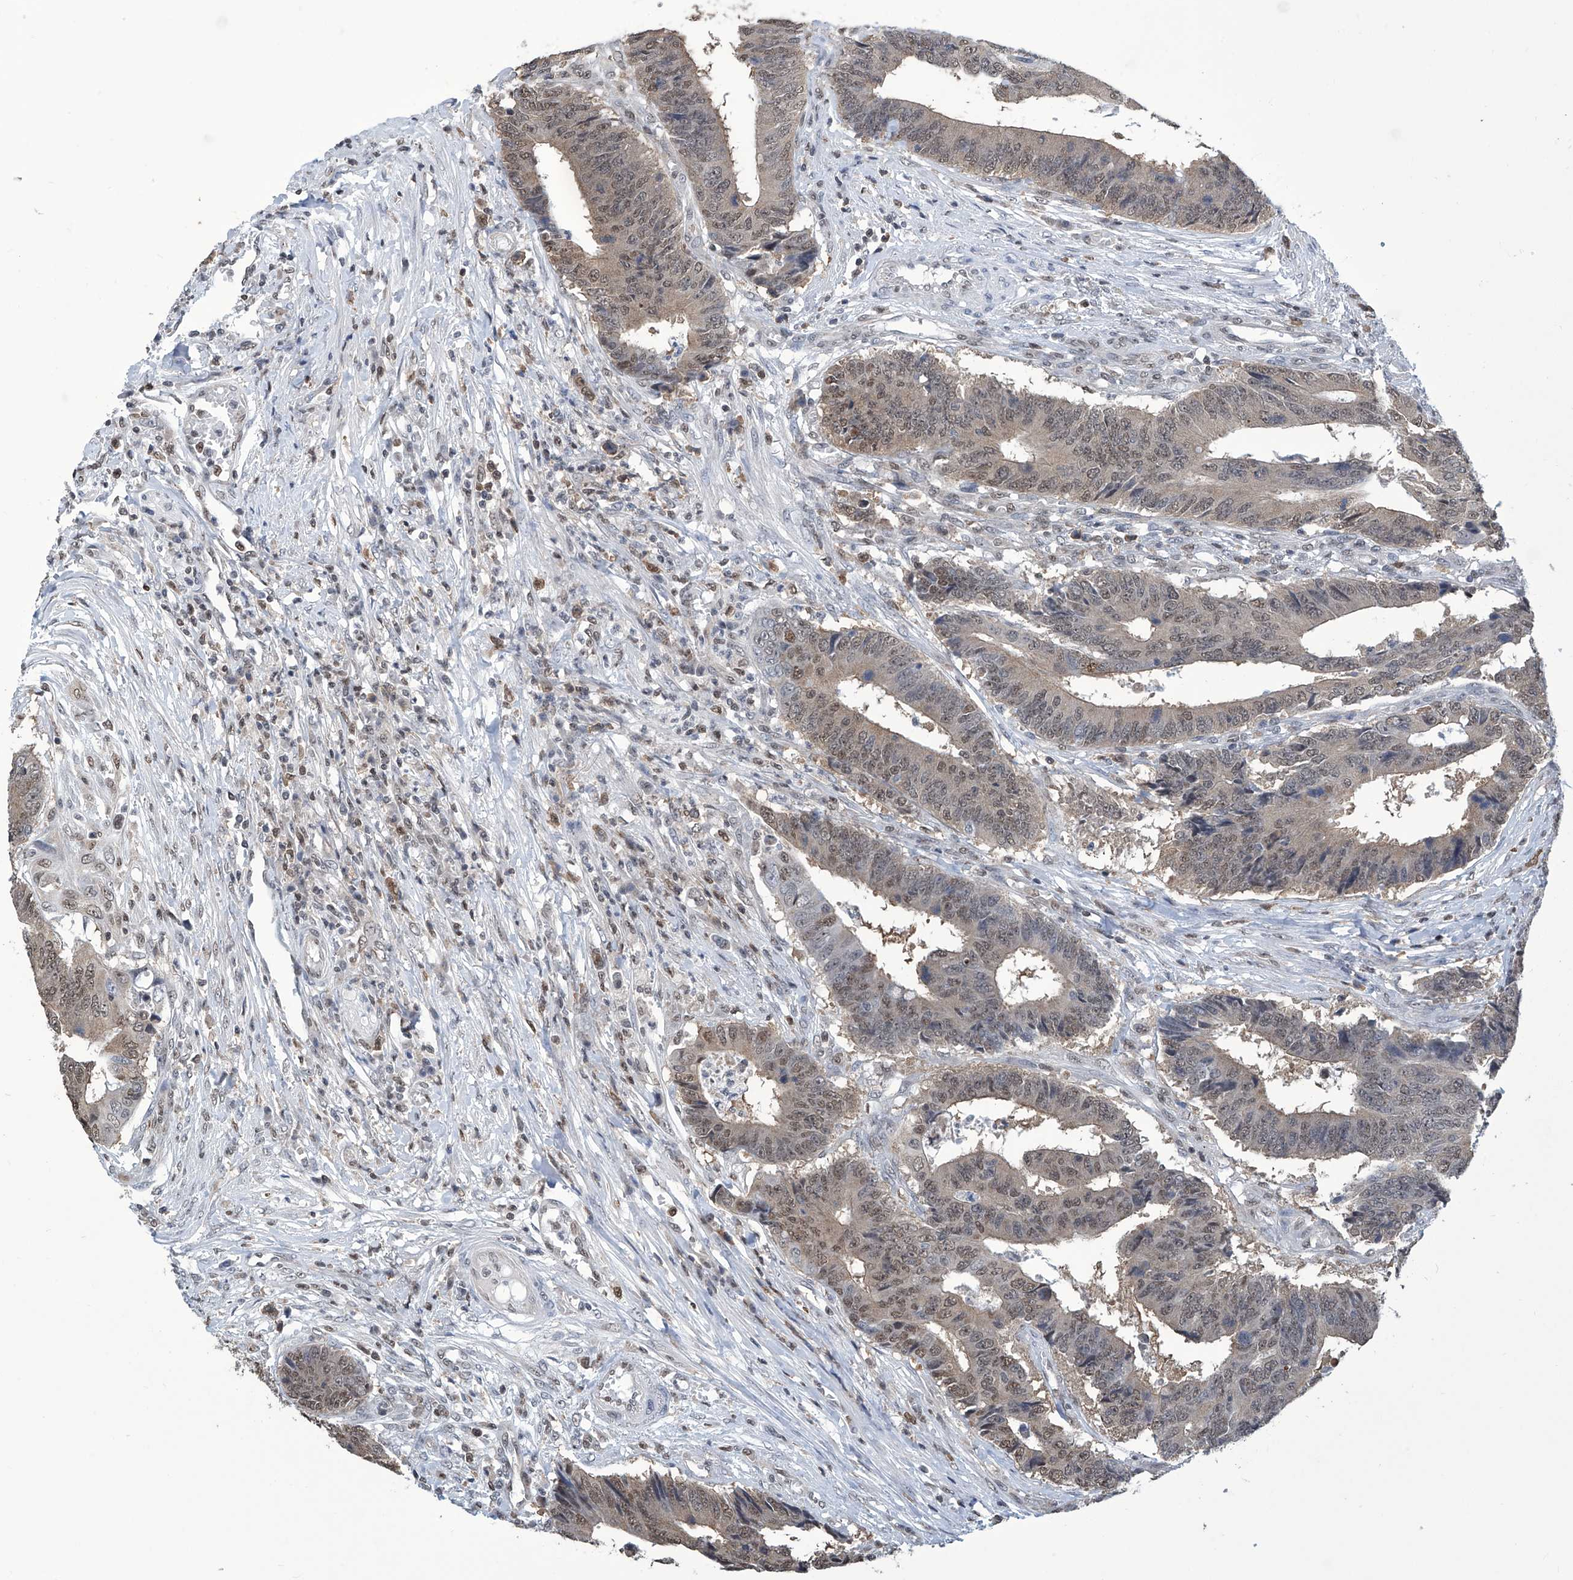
{"staining": {"intensity": "weak", "quantity": ">75%", "location": "cytoplasmic/membranous,nuclear"}, "tissue": "colorectal cancer", "cell_type": "Tumor cells", "image_type": "cancer", "snomed": [{"axis": "morphology", "description": "Adenocarcinoma, NOS"}, {"axis": "topography", "description": "Rectum"}], "caption": "The histopathology image reveals immunohistochemical staining of adenocarcinoma (colorectal). There is weak cytoplasmic/membranous and nuclear staining is seen in approximately >75% of tumor cells.", "gene": "SREBF2", "patient": {"sex": "male", "age": 84}}